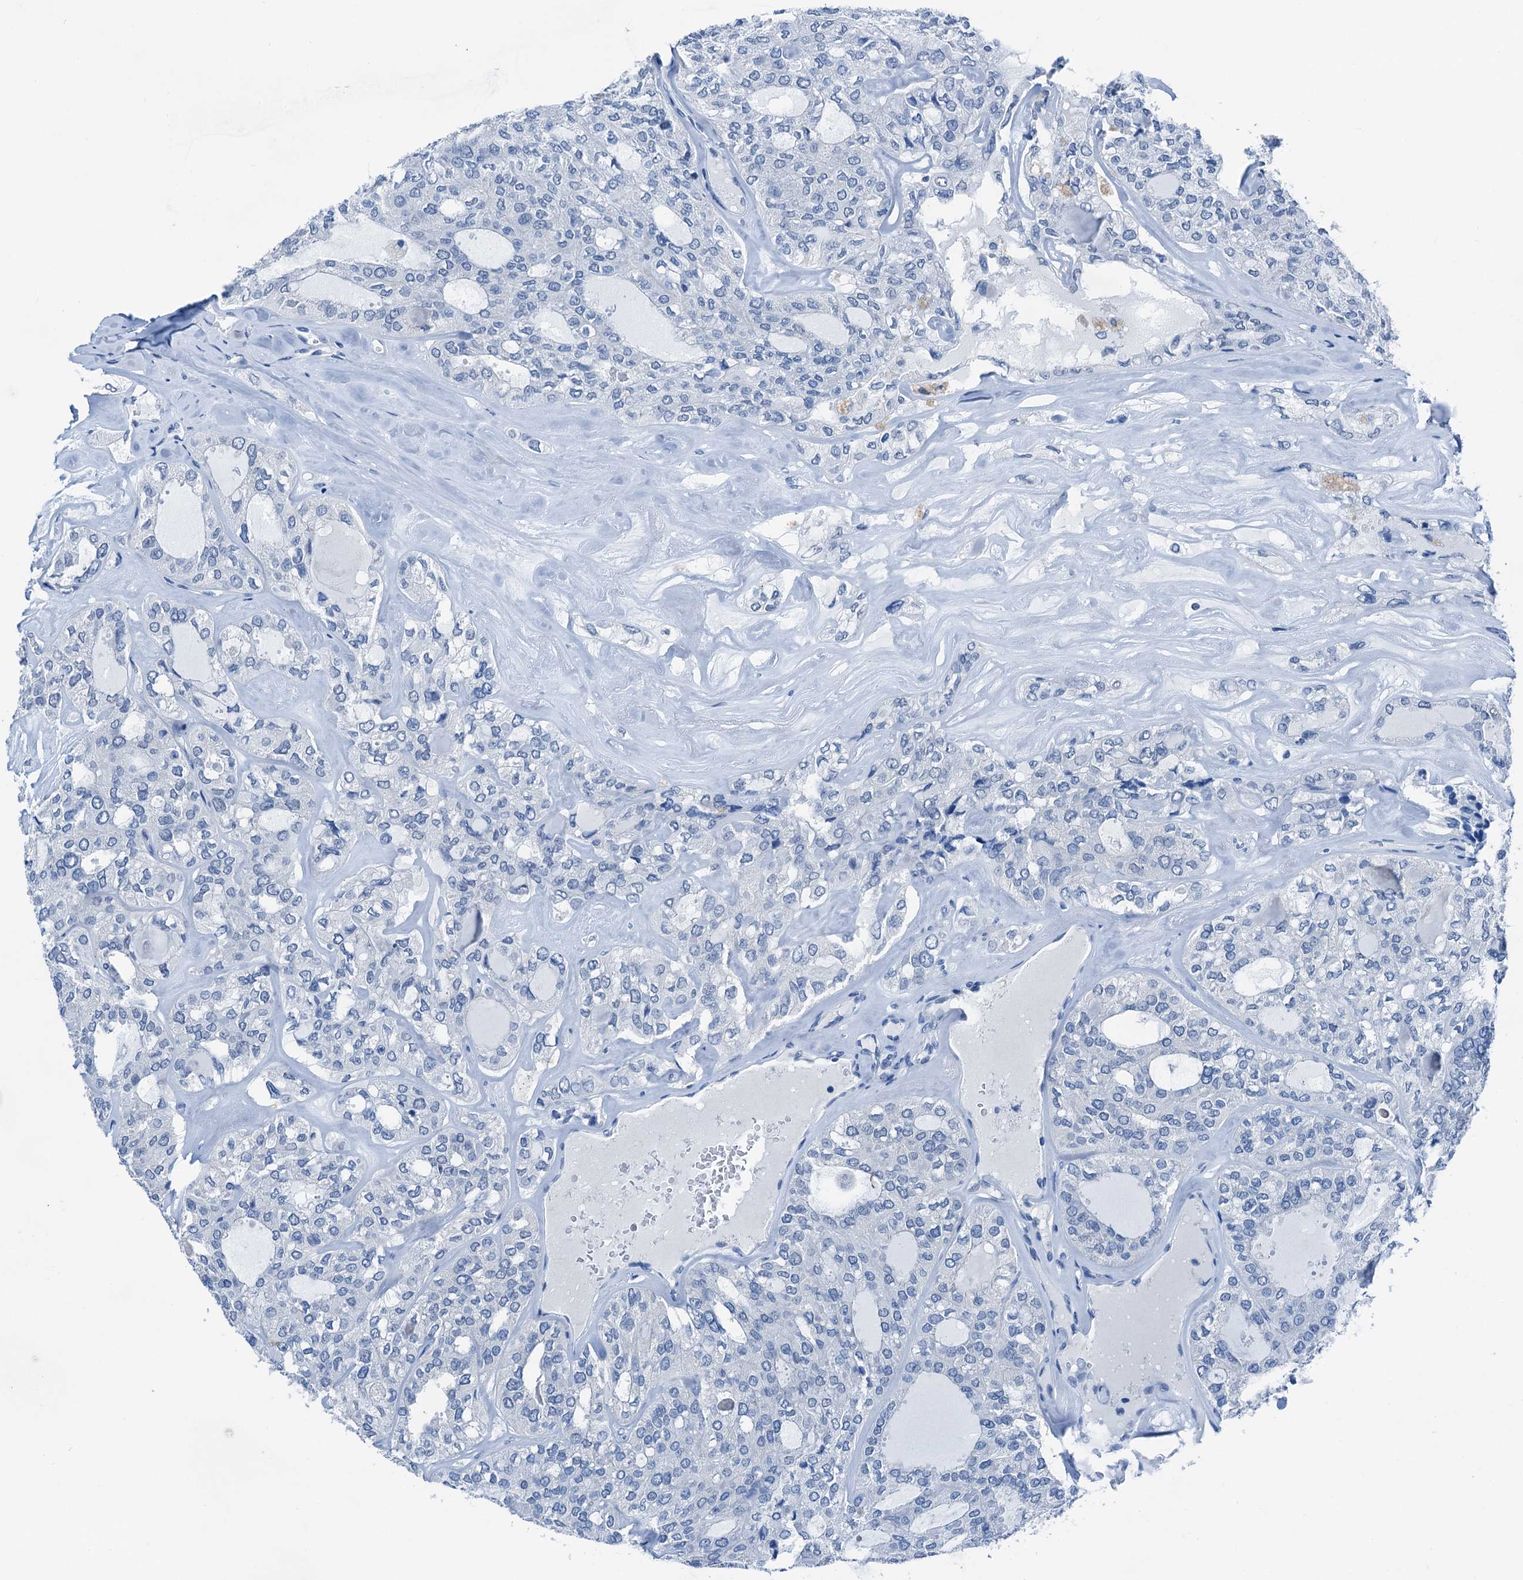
{"staining": {"intensity": "negative", "quantity": "none", "location": "none"}, "tissue": "thyroid cancer", "cell_type": "Tumor cells", "image_type": "cancer", "snomed": [{"axis": "morphology", "description": "Follicular adenoma carcinoma, NOS"}, {"axis": "topography", "description": "Thyroid gland"}], "caption": "Tumor cells show no significant positivity in thyroid cancer (follicular adenoma carcinoma). (DAB IHC with hematoxylin counter stain).", "gene": "CBLN3", "patient": {"sex": "male", "age": 75}}